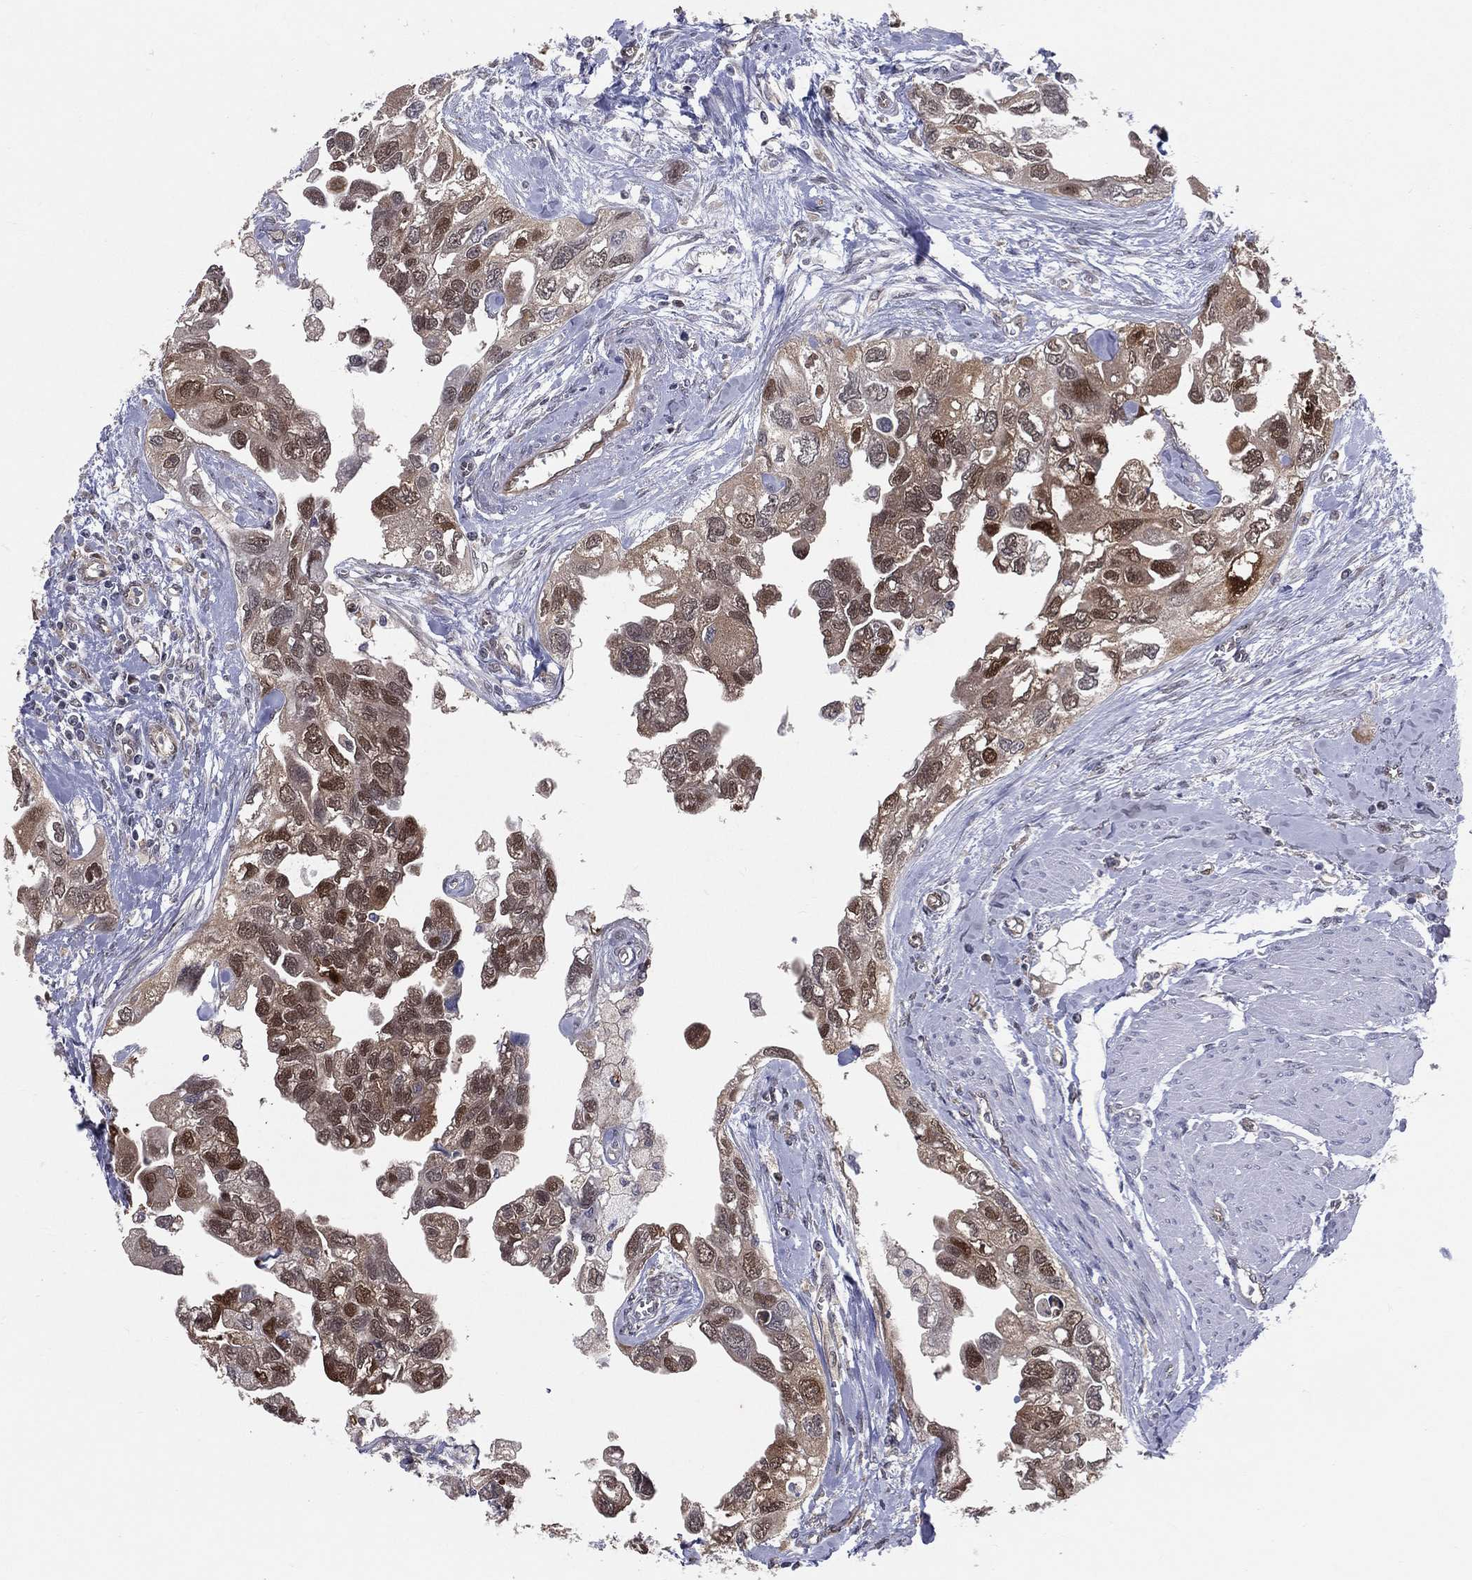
{"staining": {"intensity": "moderate", "quantity": "25%-75%", "location": "nuclear"}, "tissue": "urothelial cancer", "cell_type": "Tumor cells", "image_type": "cancer", "snomed": [{"axis": "morphology", "description": "Urothelial carcinoma, High grade"}, {"axis": "topography", "description": "Urinary bladder"}], "caption": "The immunohistochemical stain highlights moderate nuclear staining in tumor cells of urothelial cancer tissue. The staining was performed using DAB (3,3'-diaminobenzidine) to visualize the protein expression in brown, while the nuclei were stained in blue with hematoxylin (Magnification: 20x).", "gene": "GMPR2", "patient": {"sex": "male", "age": 59}}